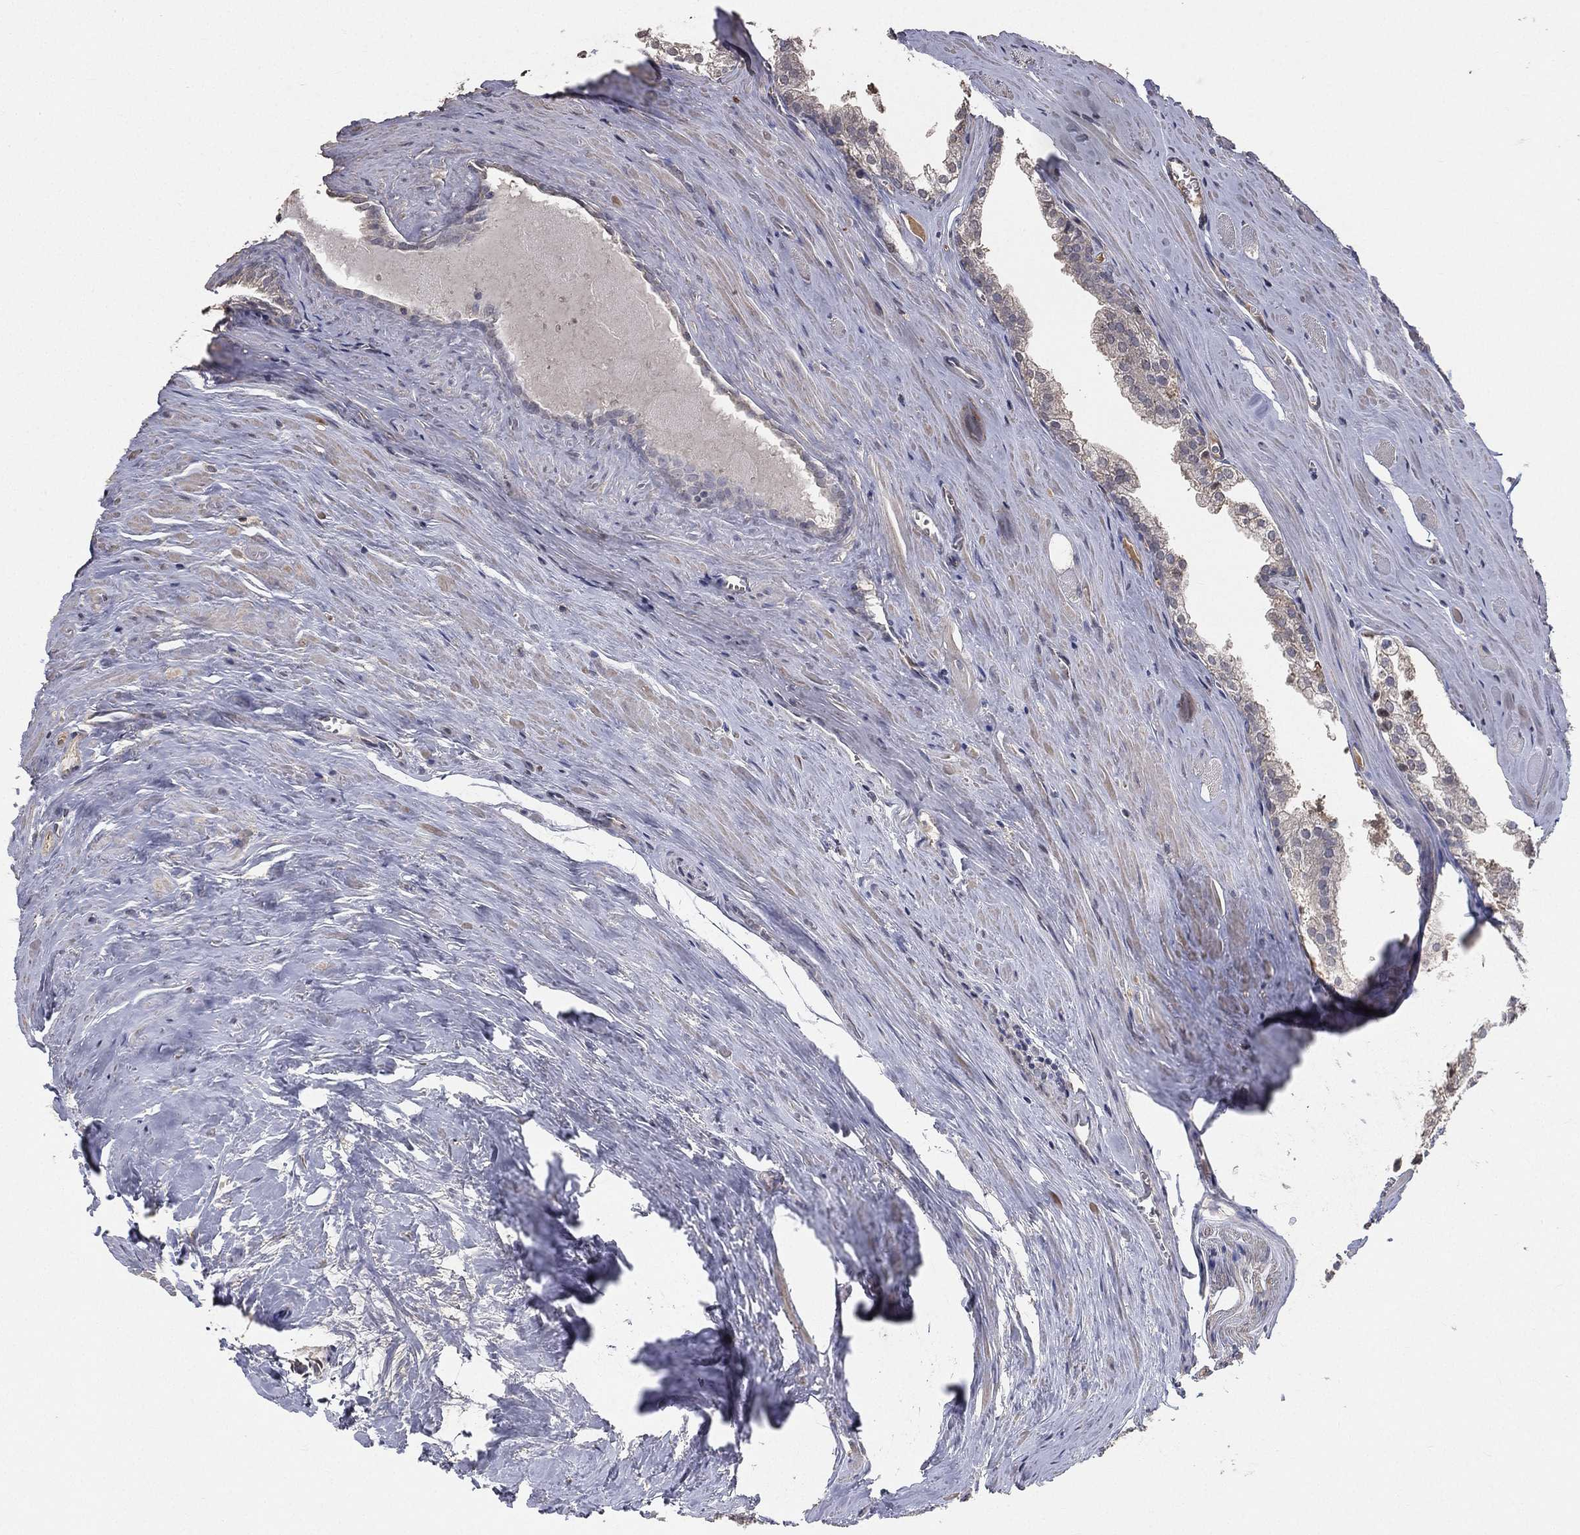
{"staining": {"intensity": "negative", "quantity": "none", "location": "none"}, "tissue": "prostate cancer", "cell_type": "Tumor cells", "image_type": "cancer", "snomed": [{"axis": "morphology", "description": "Adenocarcinoma, NOS"}, {"axis": "topography", "description": "Prostate"}], "caption": "High magnification brightfield microscopy of prostate cancer stained with DAB (3,3'-diaminobenzidine) (brown) and counterstained with hematoxylin (blue): tumor cells show no significant expression. (DAB IHC, high magnification).", "gene": "SNAP25", "patient": {"sex": "male", "age": 72}}